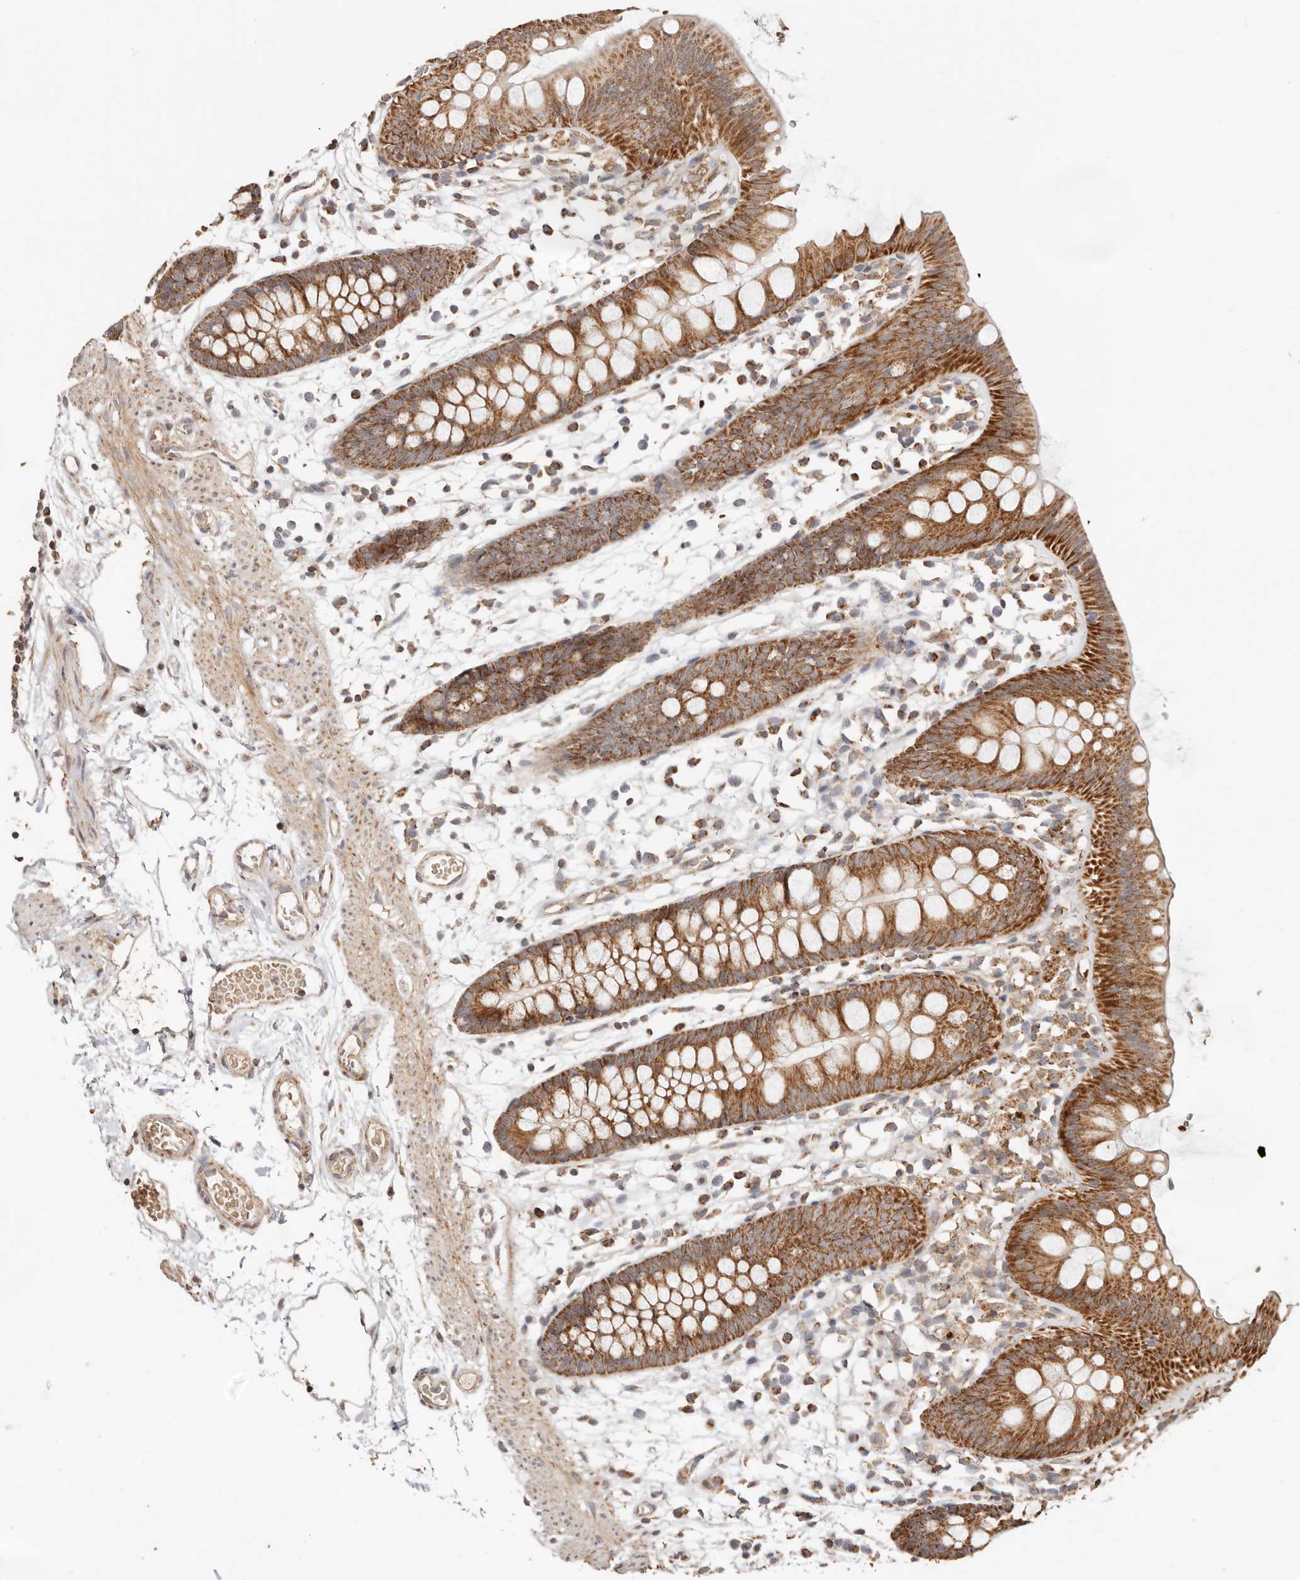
{"staining": {"intensity": "weak", "quantity": ">75%", "location": "cytoplasmic/membranous"}, "tissue": "colon", "cell_type": "Endothelial cells", "image_type": "normal", "snomed": [{"axis": "morphology", "description": "Normal tissue, NOS"}, {"axis": "topography", "description": "Colon"}], "caption": "Immunohistochemistry of normal colon exhibits low levels of weak cytoplasmic/membranous expression in about >75% of endothelial cells.", "gene": "NDUFB11", "patient": {"sex": "male", "age": 56}}